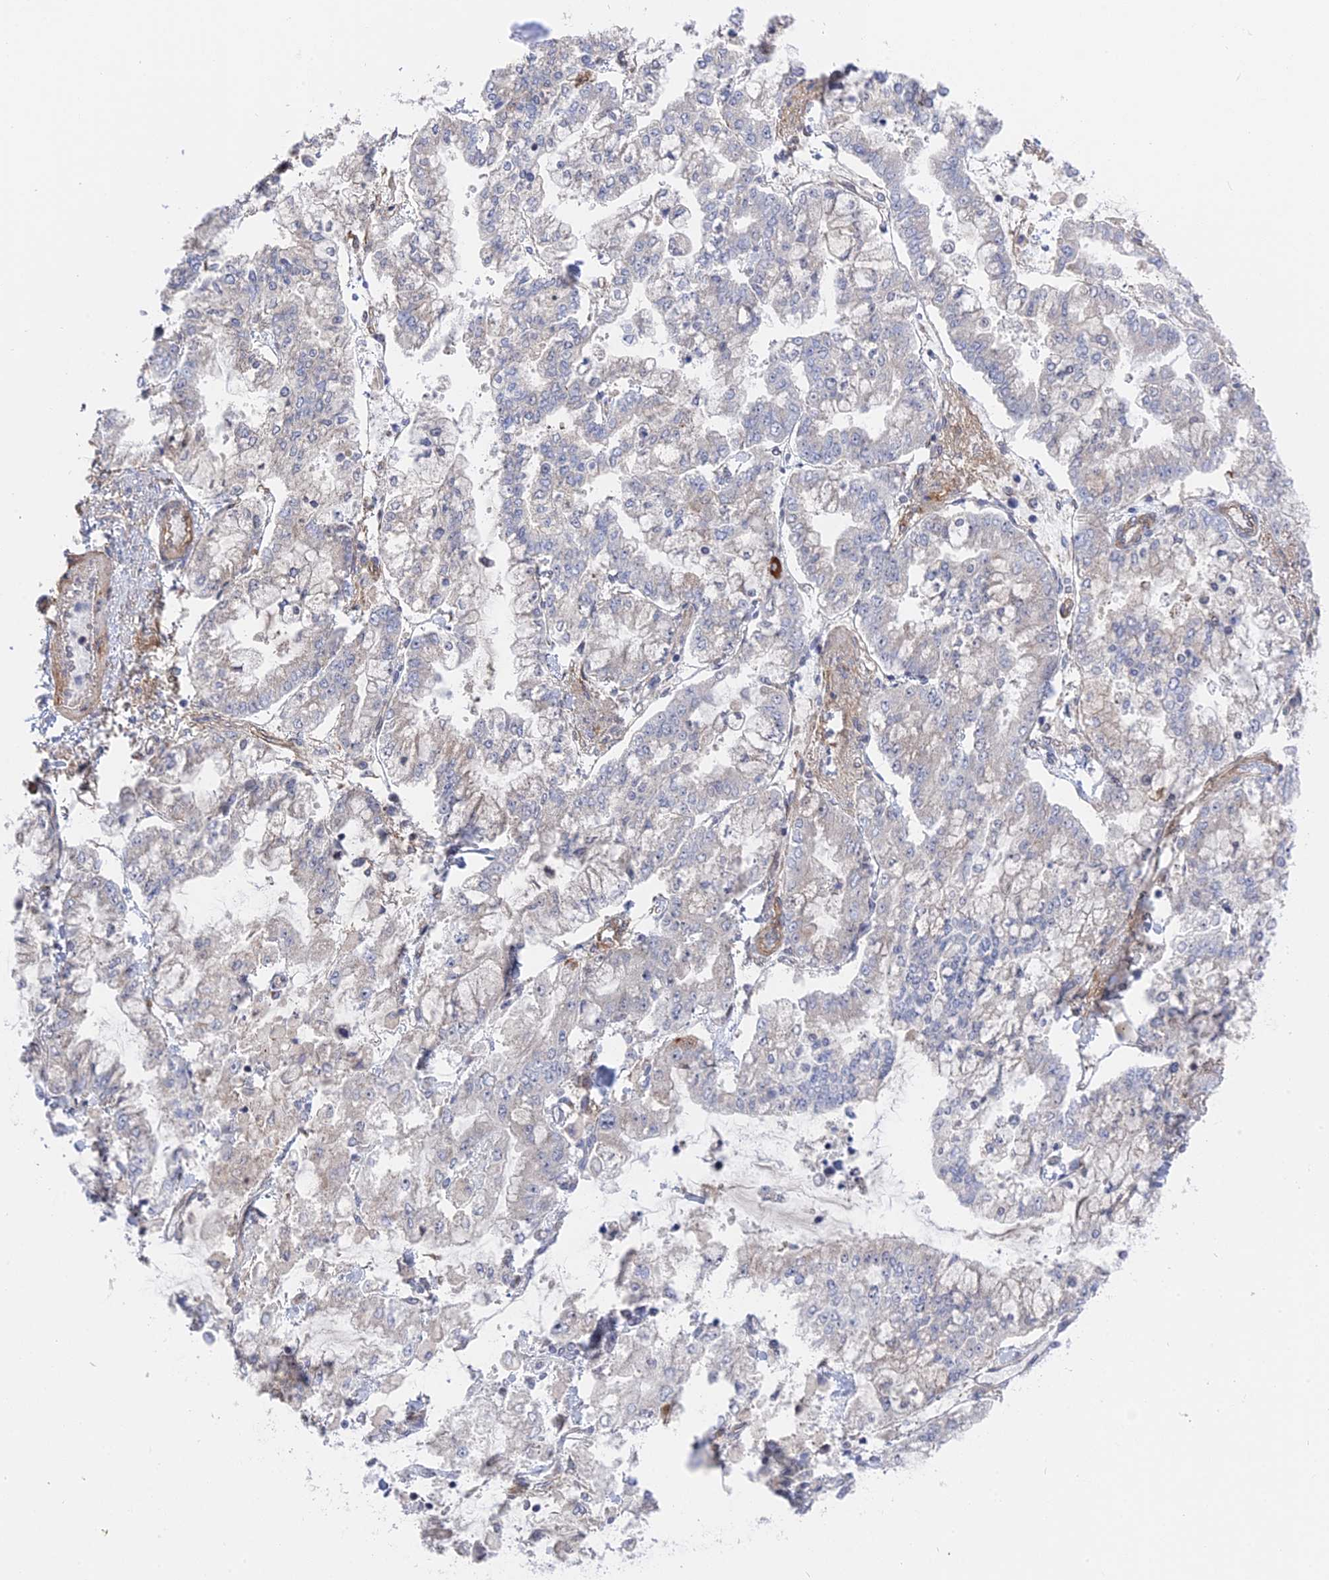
{"staining": {"intensity": "negative", "quantity": "none", "location": "none"}, "tissue": "stomach cancer", "cell_type": "Tumor cells", "image_type": "cancer", "snomed": [{"axis": "morphology", "description": "Normal tissue, NOS"}, {"axis": "morphology", "description": "Adenocarcinoma, NOS"}, {"axis": "topography", "description": "Stomach, upper"}, {"axis": "topography", "description": "Stomach"}], "caption": "Adenocarcinoma (stomach) stained for a protein using immunohistochemistry exhibits no positivity tumor cells.", "gene": "CCDC85A", "patient": {"sex": "male", "age": 76}}